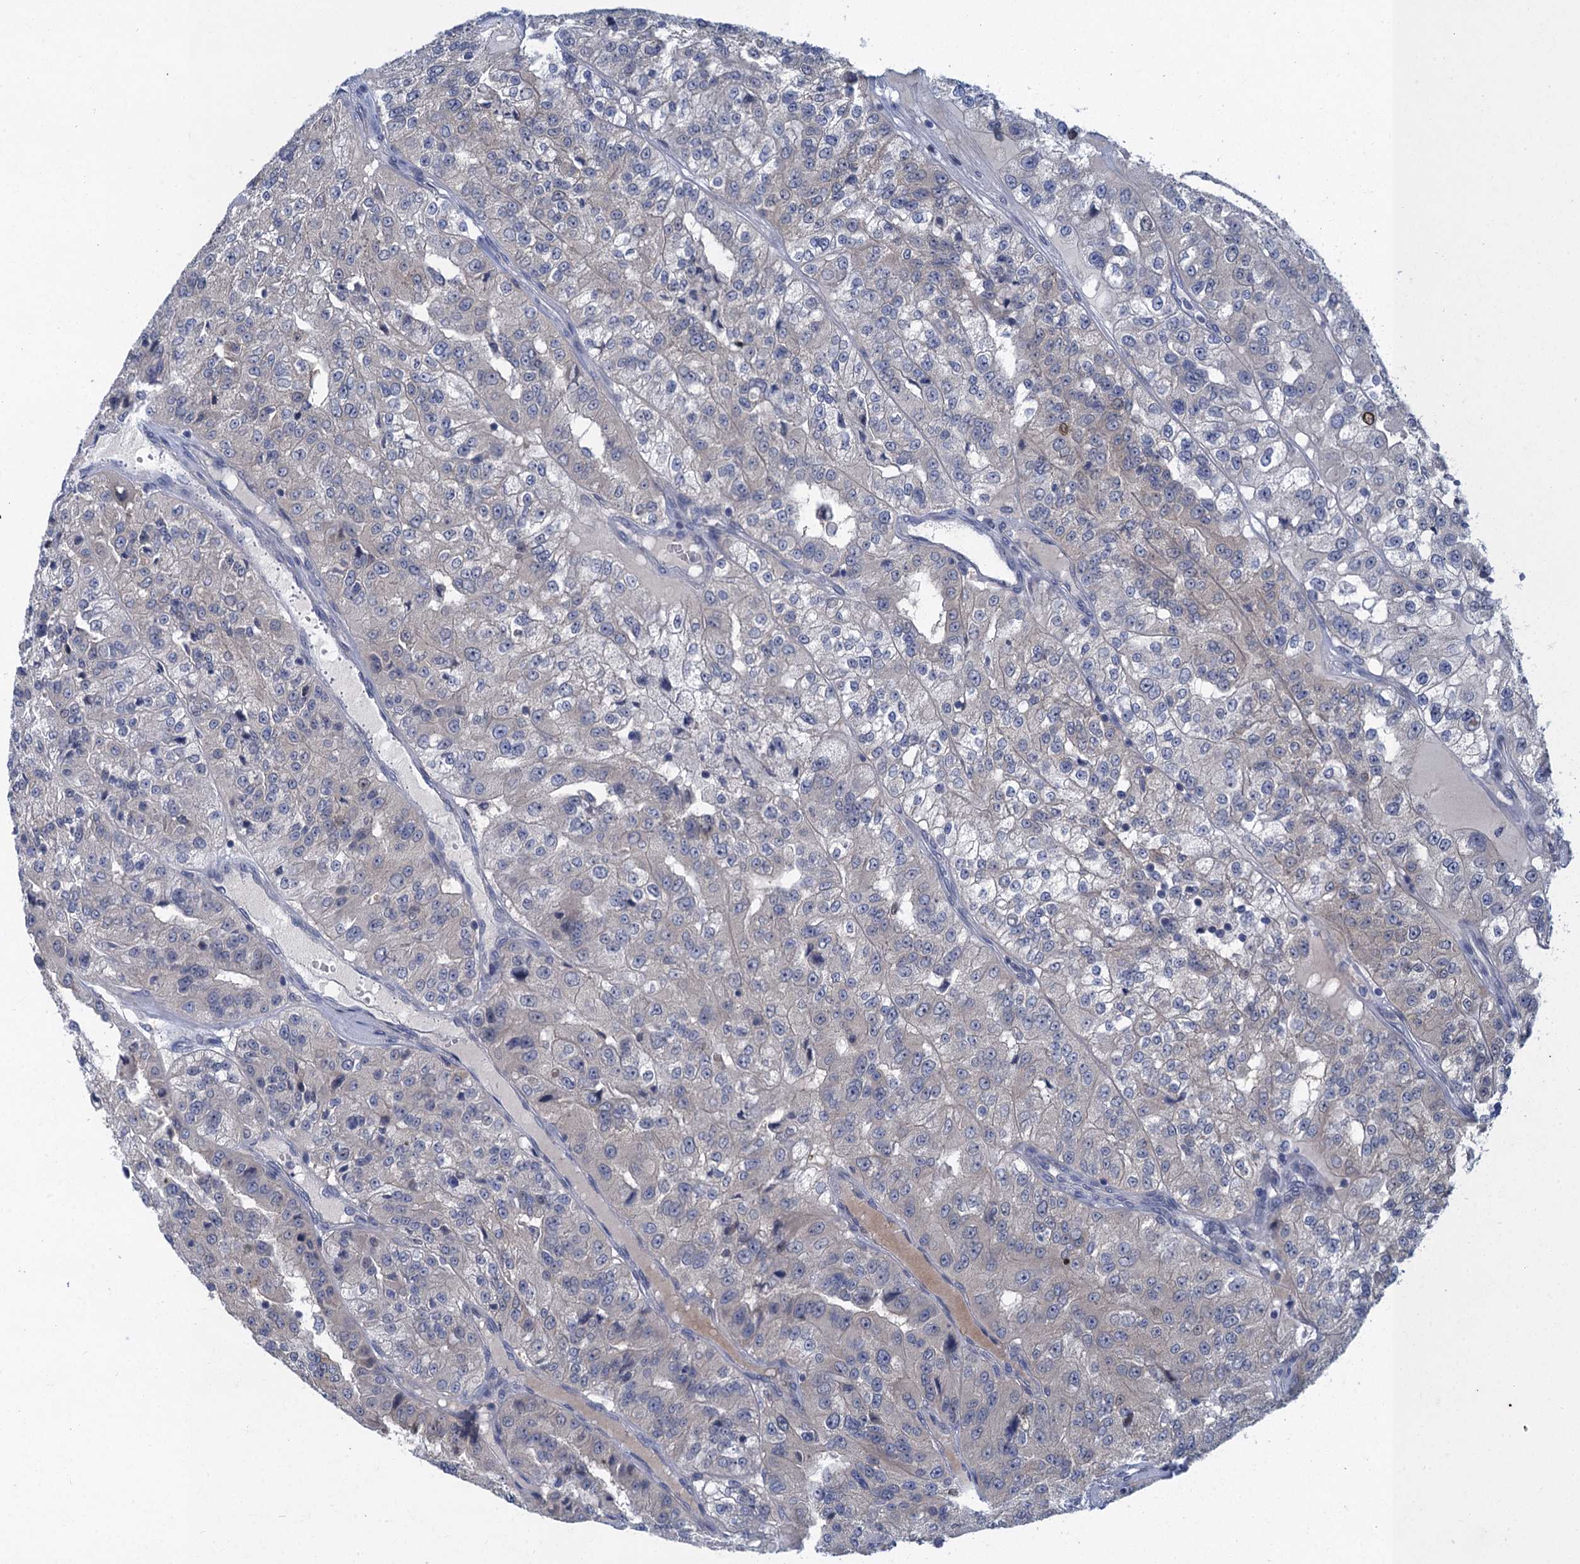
{"staining": {"intensity": "negative", "quantity": "none", "location": "none"}, "tissue": "renal cancer", "cell_type": "Tumor cells", "image_type": "cancer", "snomed": [{"axis": "morphology", "description": "Adenocarcinoma, NOS"}, {"axis": "topography", "description": "Kidney"}], "caption": "The histopathology image demonstrates no staining of tumor cells in renal adenocarcinoma.", "gene": "MRFAP1", "patient": {"sex": "female", "age": 63}}